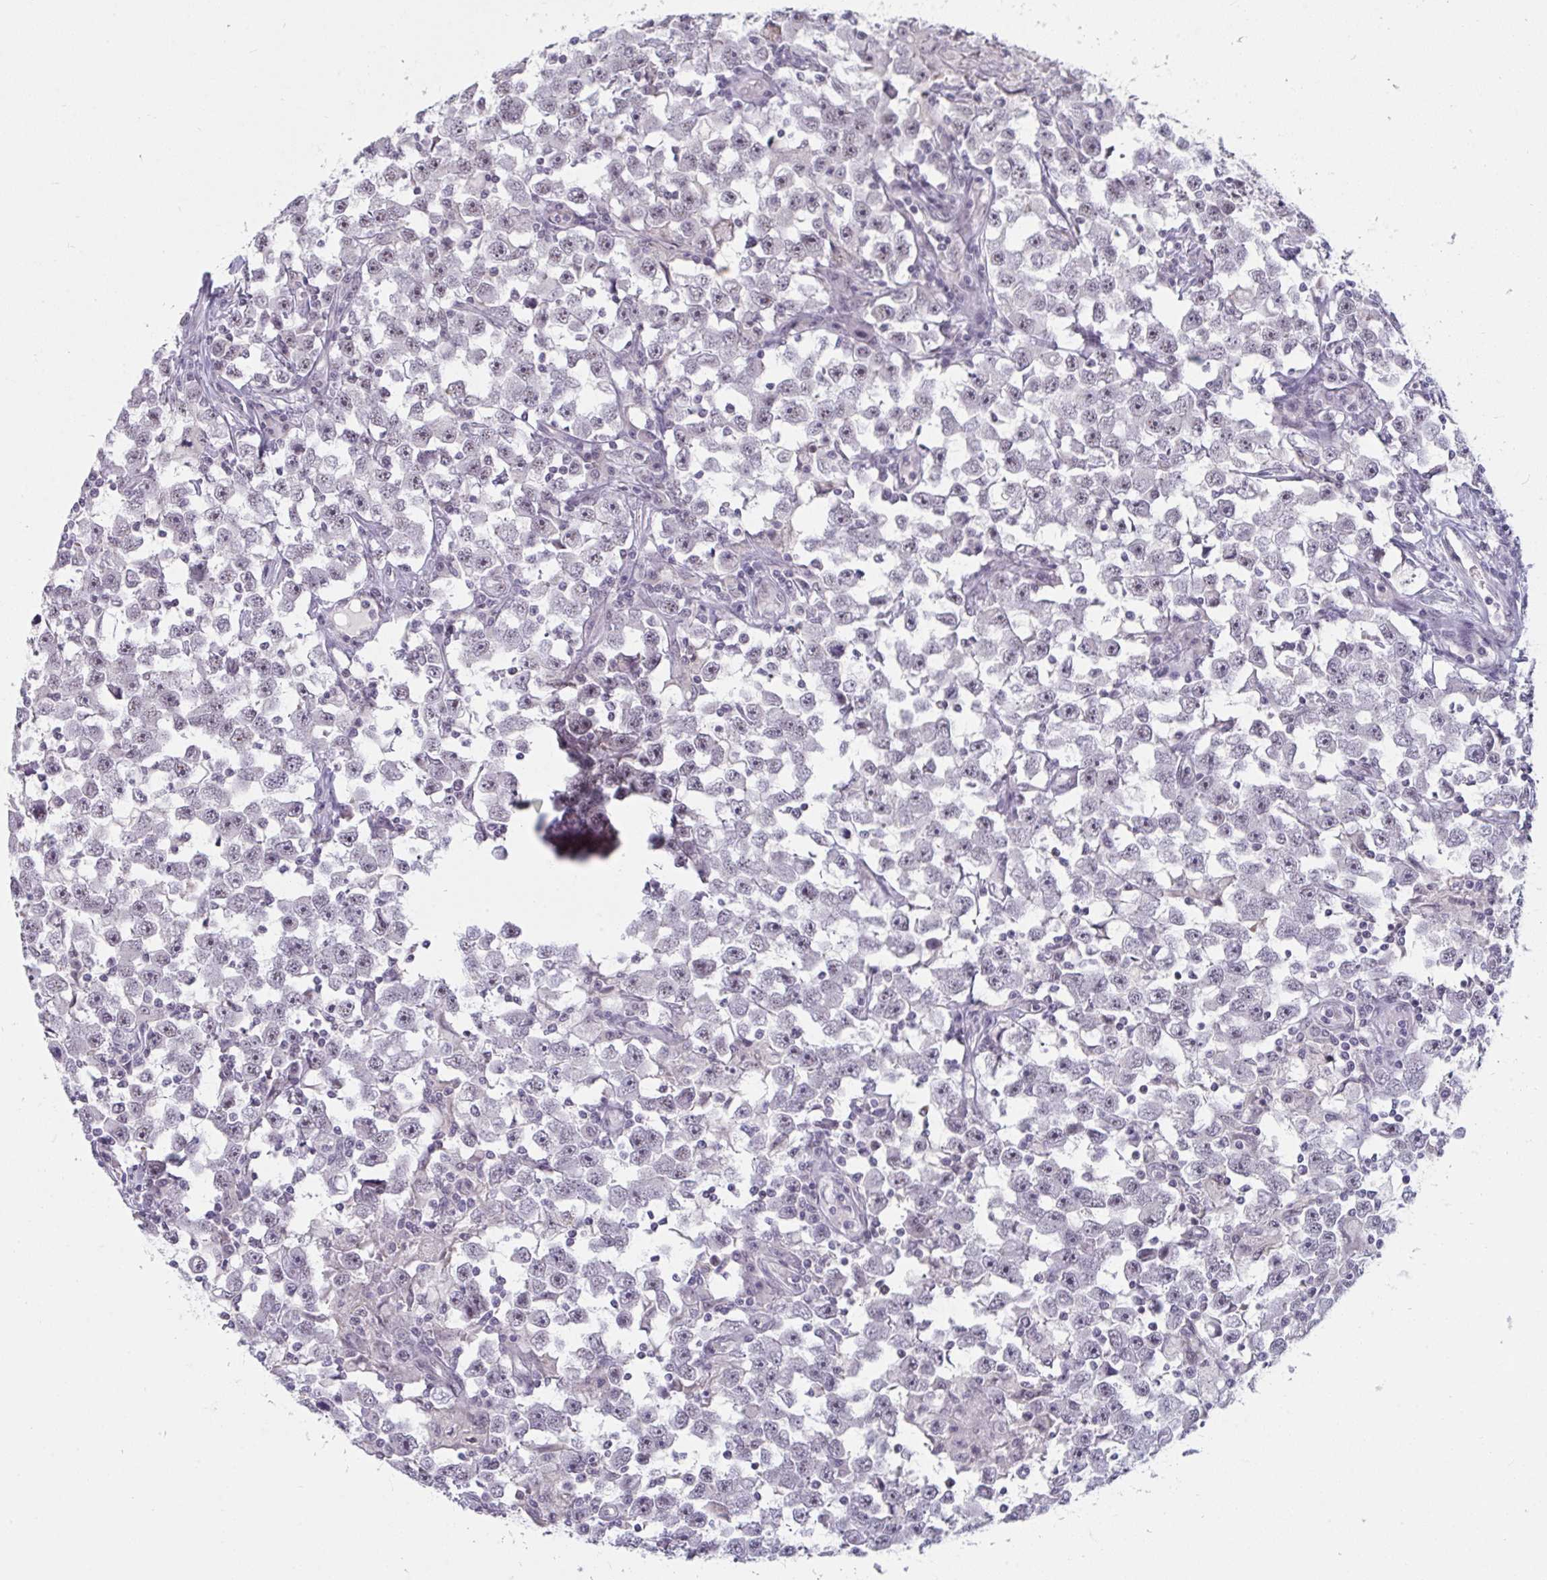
{"staining": {"intensity": "weak", "quantity": "<25%", "location": "nuclear"}, "tissue": "testis cancer", "cell_type": "Tumor cells", "image_type": "cancer", "snomed": [{"axis": "morphology", "description": "Seminoma, NOS"}, {"axis": "topography", "description": "Testis"}], "caption": "This image is of seminoma (testis) stained with IHC to label a protein in brown with the nuclei are counter-stained blue. There is no positivity in tumor cells. The staining is performed using DAB brown chromogen with nuclei counter-stained in using hematoxylin.", "gene": "PRR14", "patient": {"sex": "male", "age": 33}}